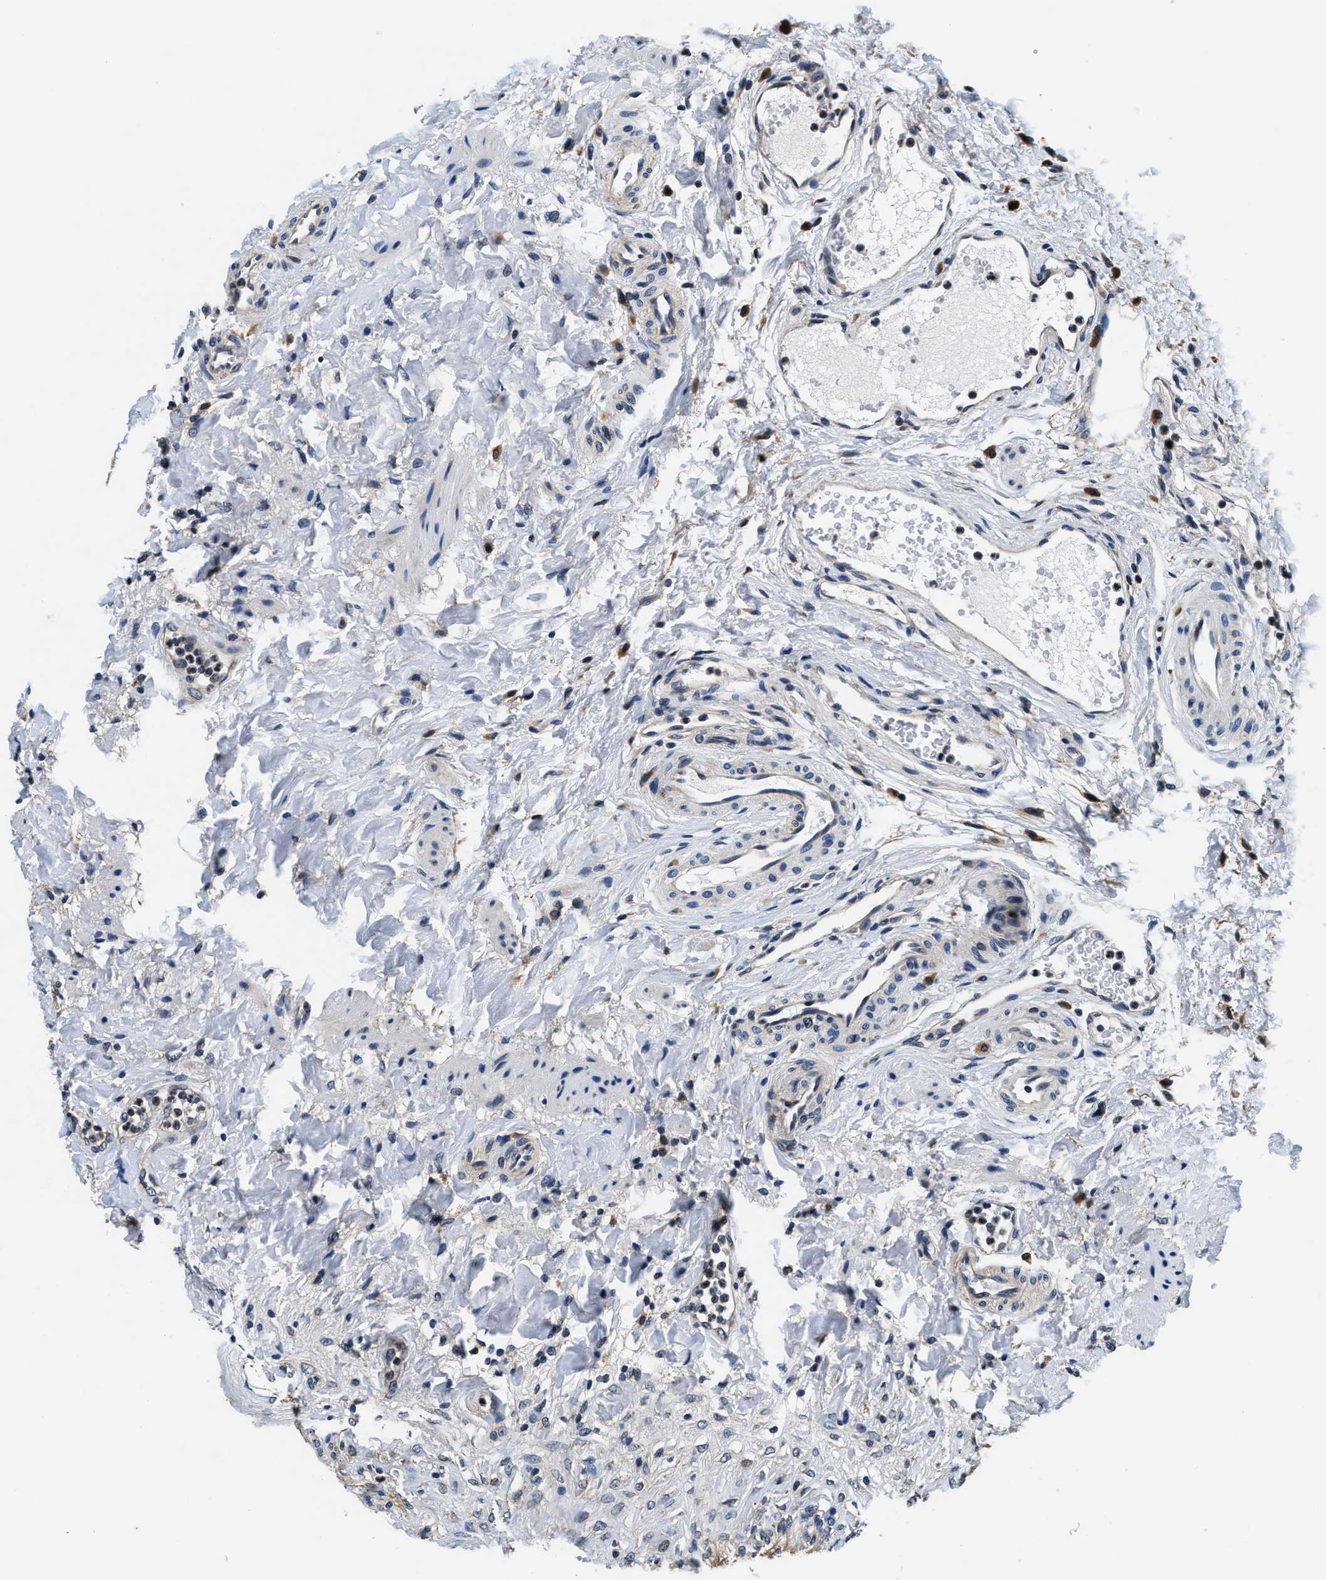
{"staining": {"intensity": "moderate", "quantity": ">75%", "location": "cytoplasmic/membranous"}, "tissue": "urinary bladder", "cell_type": "Urothelial cells", "image_type": "normal", "snomed": [{"axis": "morphology", "description": "Urothelial carcinoma, High grade"}, {"axis": "topography", "description": "Urinary bladder"}], "caption": "Brown immunohistochemical staining in unremarkable human urinary bladder displays moderate cytoplasmic/membranous expression in about >75% of urothelial cells.", "gene": "PHPT1", "patient": {"sex": "male", "age": 46}}